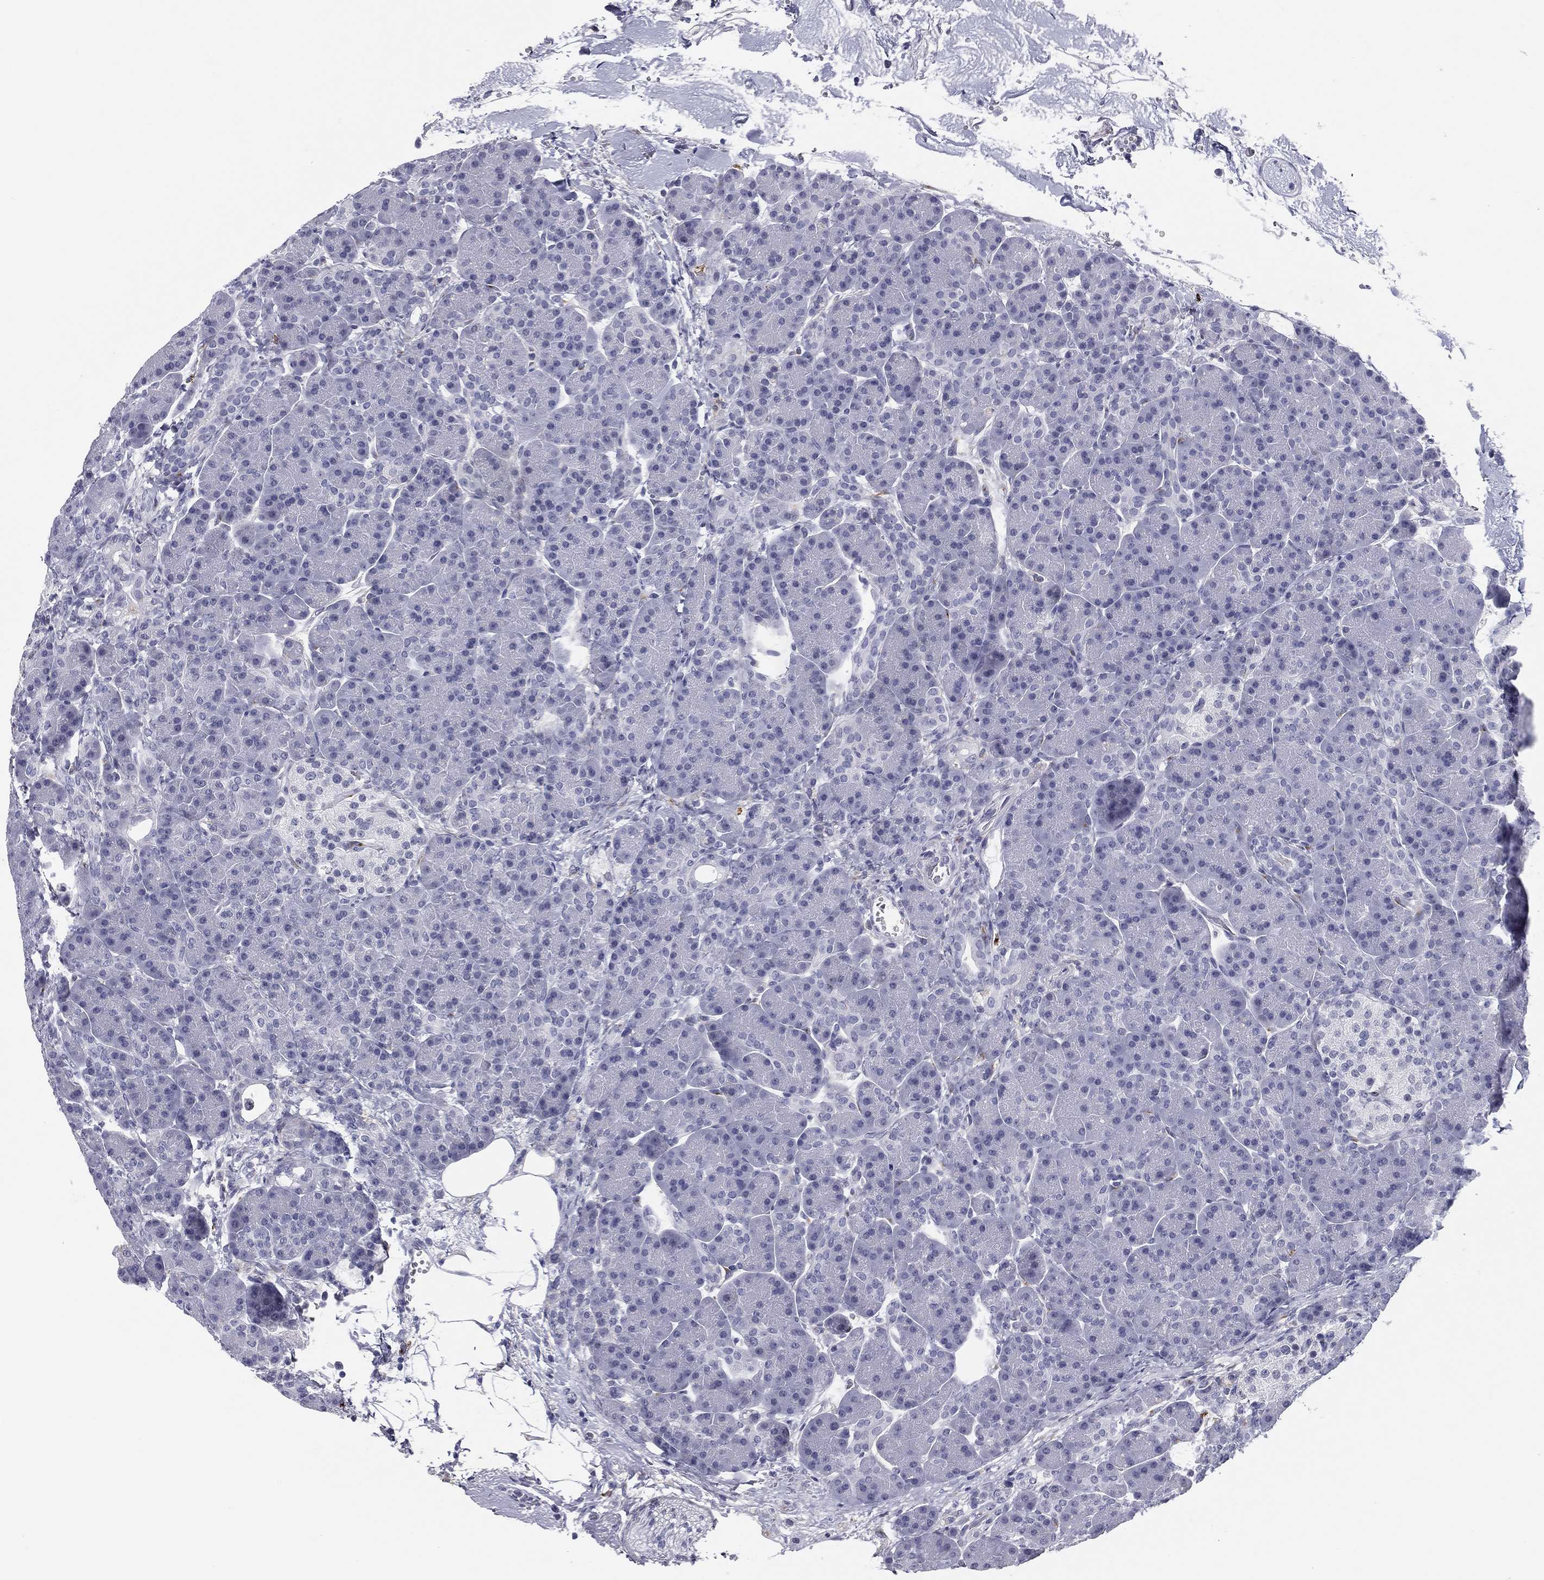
{"staining": {"intensity": "negative", "quantity": "none", "location": "none"}, "tissue": "pancreas", "cell_type": "Exocrine glandular cells", "image_type": "normal", "snomed": [{"axis": "morphology", "description": "Normal tissue, NOS"}, {"axis": "topography", "description": "Pancreas"}], "caption": "Image shows no significant protein staining in exocrine glandular cells of unremarkable pancreas. (DAB immunohistochemistry visualized using brightfield microscopy, high magnification).", "gene": "HLA", "patient": {"sex": "female", "age": 63}}